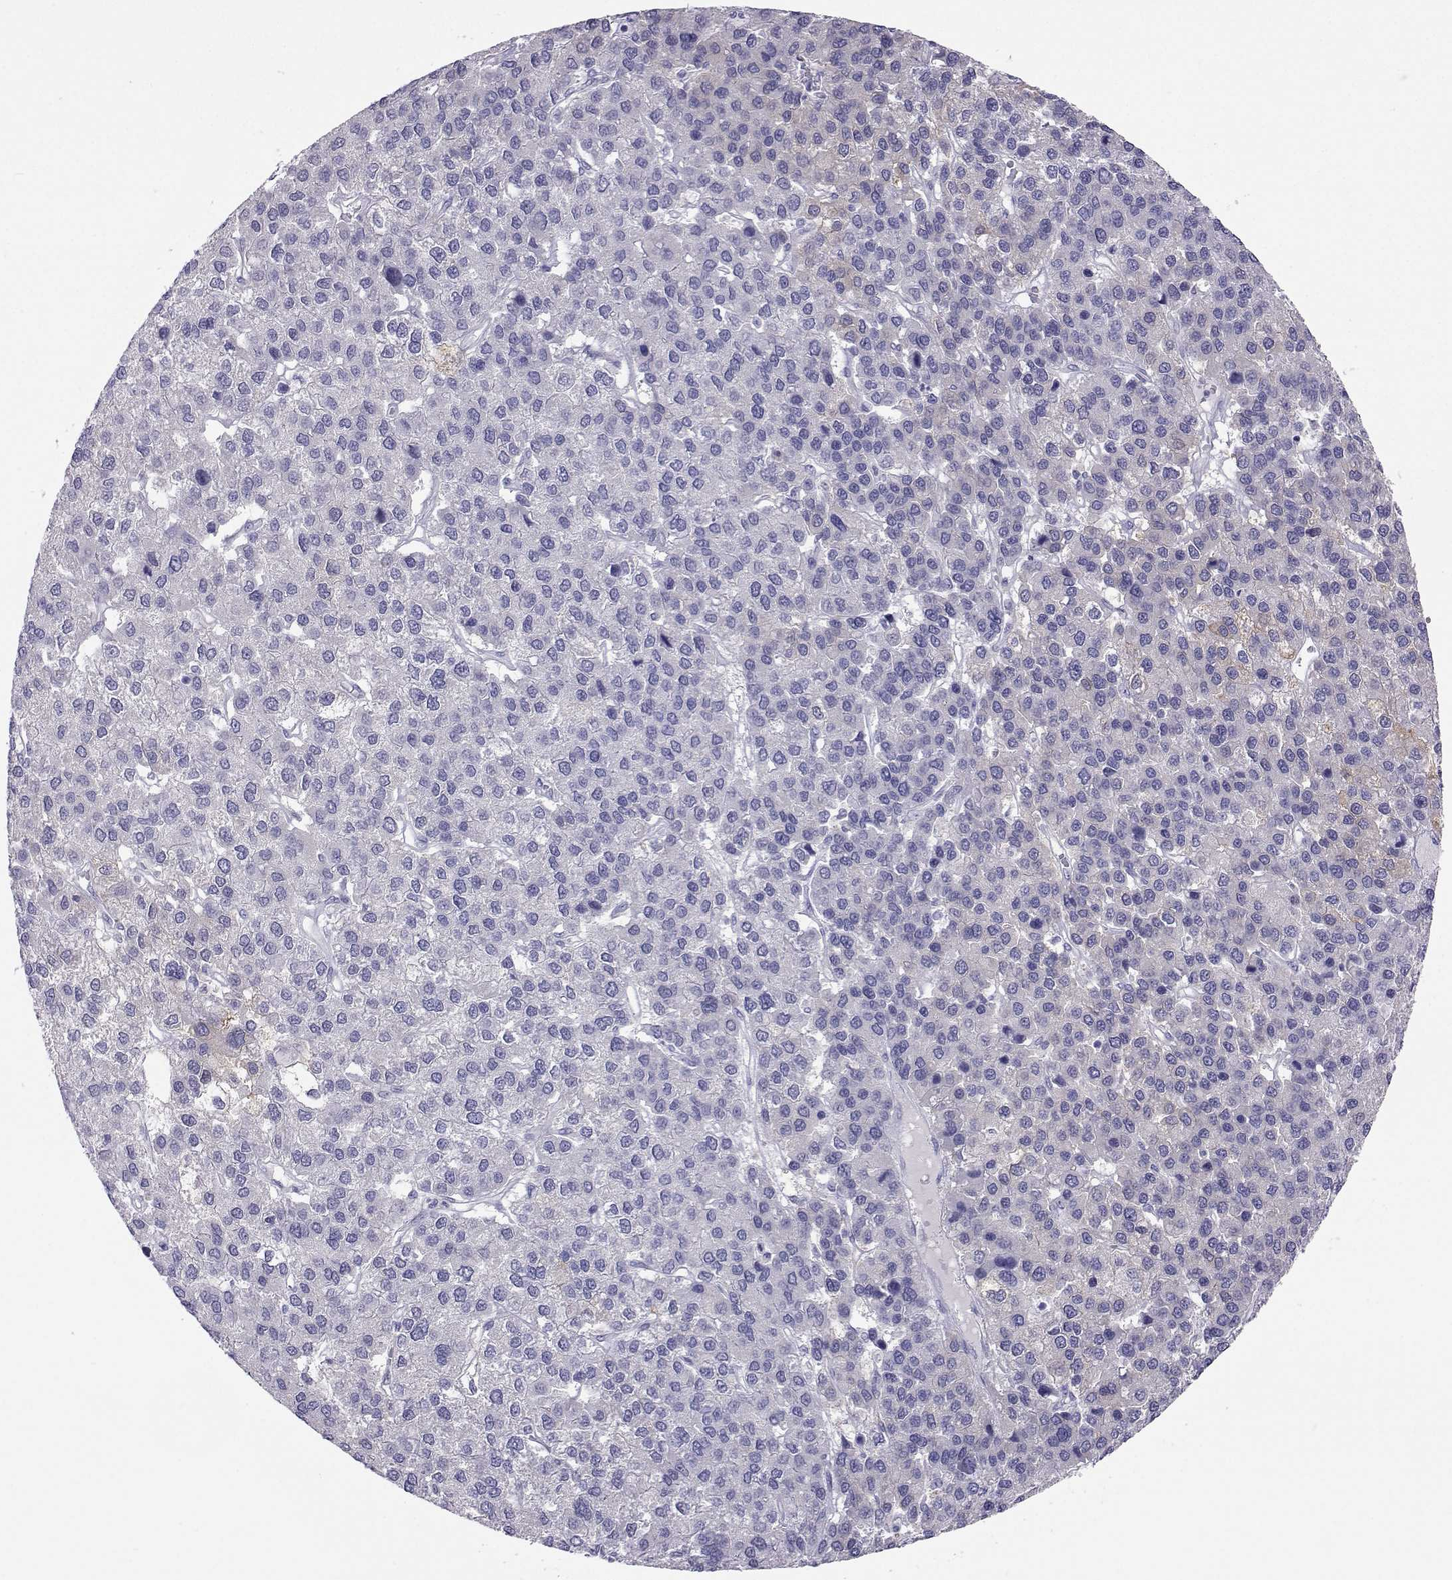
{"staining": {"intensity": "weak", "quantity": "<25%", "location": "cytoplasmic/membranous"}, "tissue": "liver cancer", "cell_type": "Tumor cells", "image_type": "cancer", "snomed": [{"axis": "morphology", "description": "Carcinoma, Hepatocellular, NOS"}, {"axis": "topography", "description": "Liver"}], "caption": "The immunohistochemistry (IHC) photomicrograph has no significant positivity in tumor cells of hepatocellular carcinoma (liver) tissue.", "gene": "PLIN4", "patient": {"sex": "female", "age": 41}}